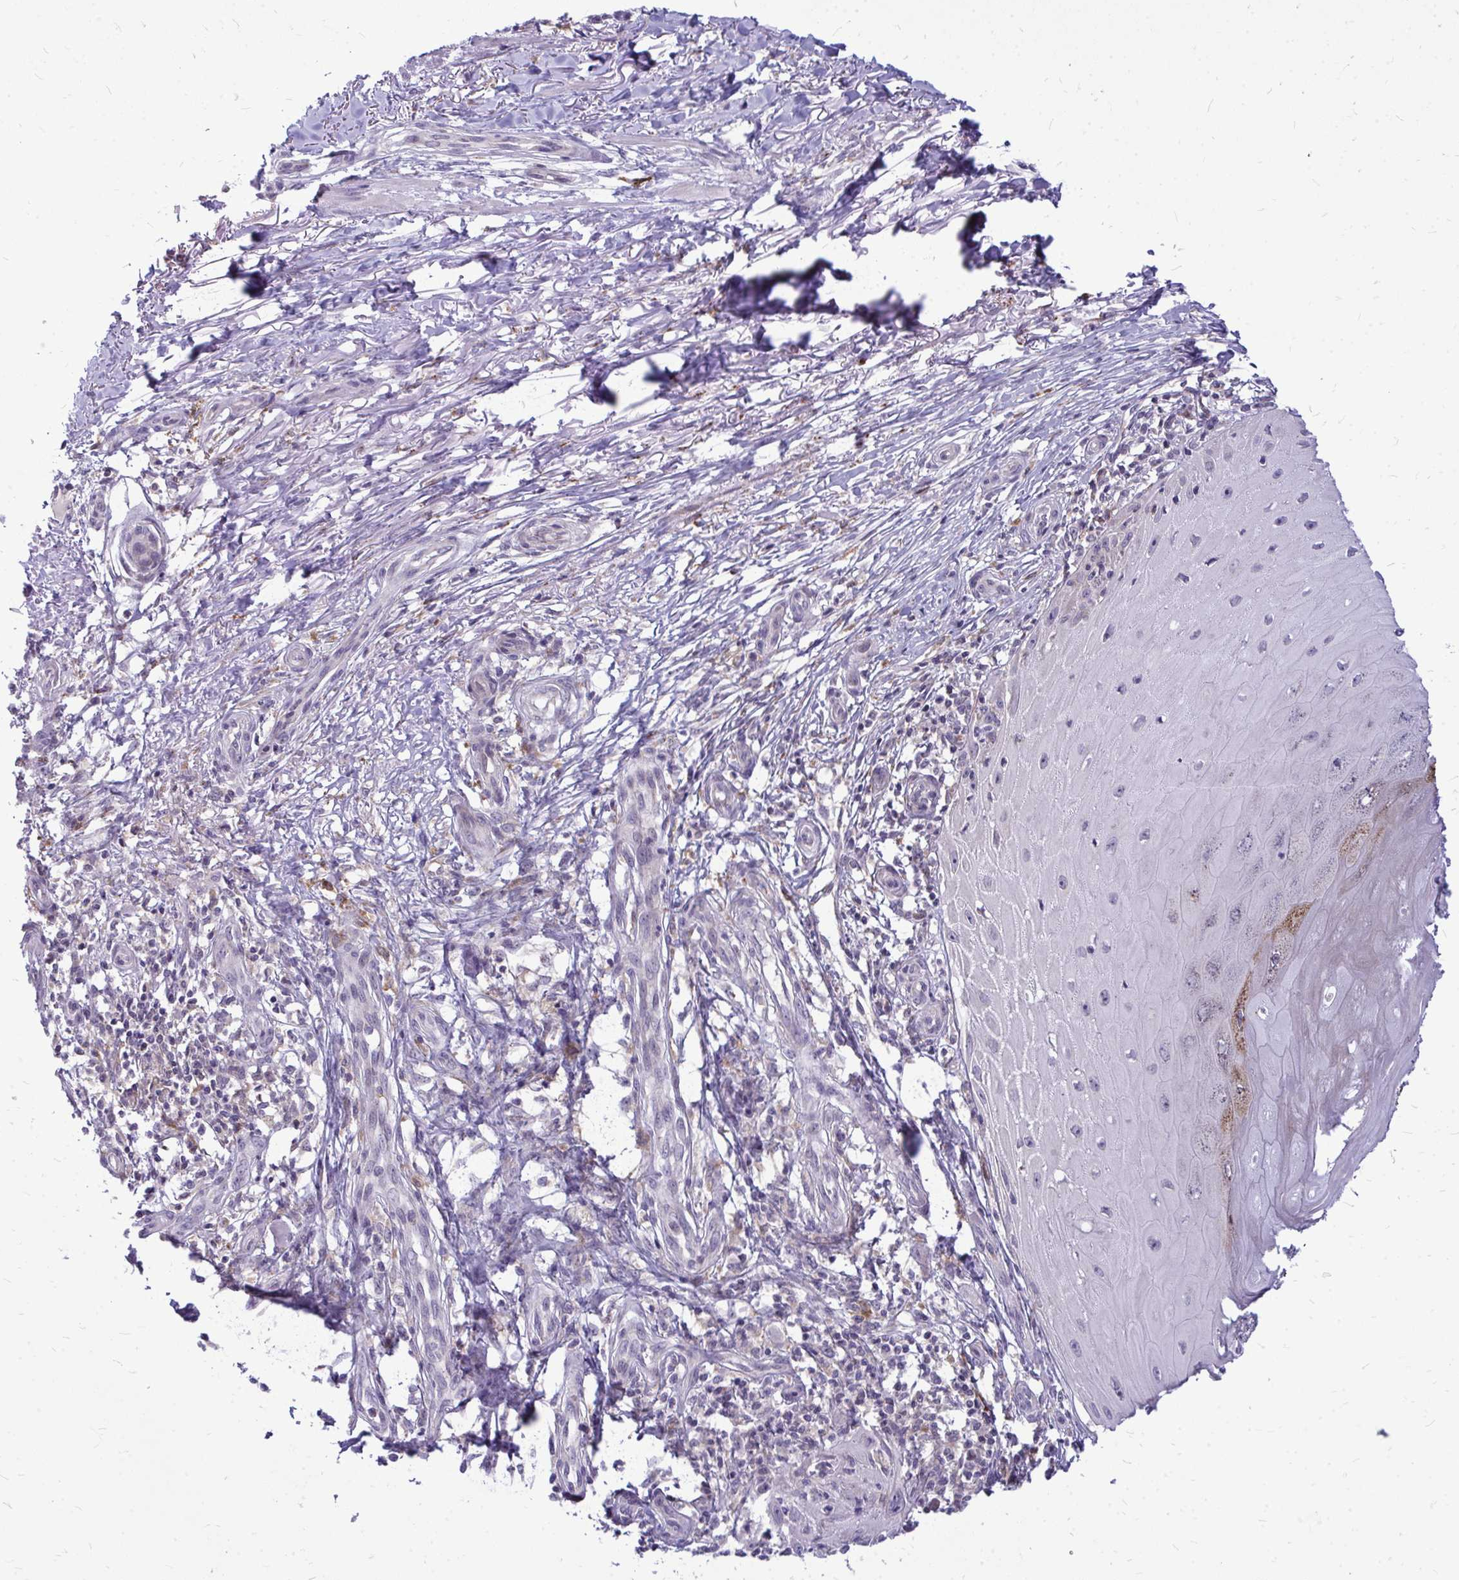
{"staining": {"intensity": "negative", "quantity": "none", "location": "none"}, "tissue": "skin cancer", "cell_type": "Tumor cells", "image_type": "cancer", "snomed": [{"axis": "morphology", "description": "Squamous cell carcinoma, NOS"}, {"axis": "topography", "description": "Skin"}], "caption": "Tumor cells are negative for brown protein staining in skin cancer (squamous cell carcinoma).", "gene": "ZSCAN25", "patient": {"sex": "female", "age": 77}}